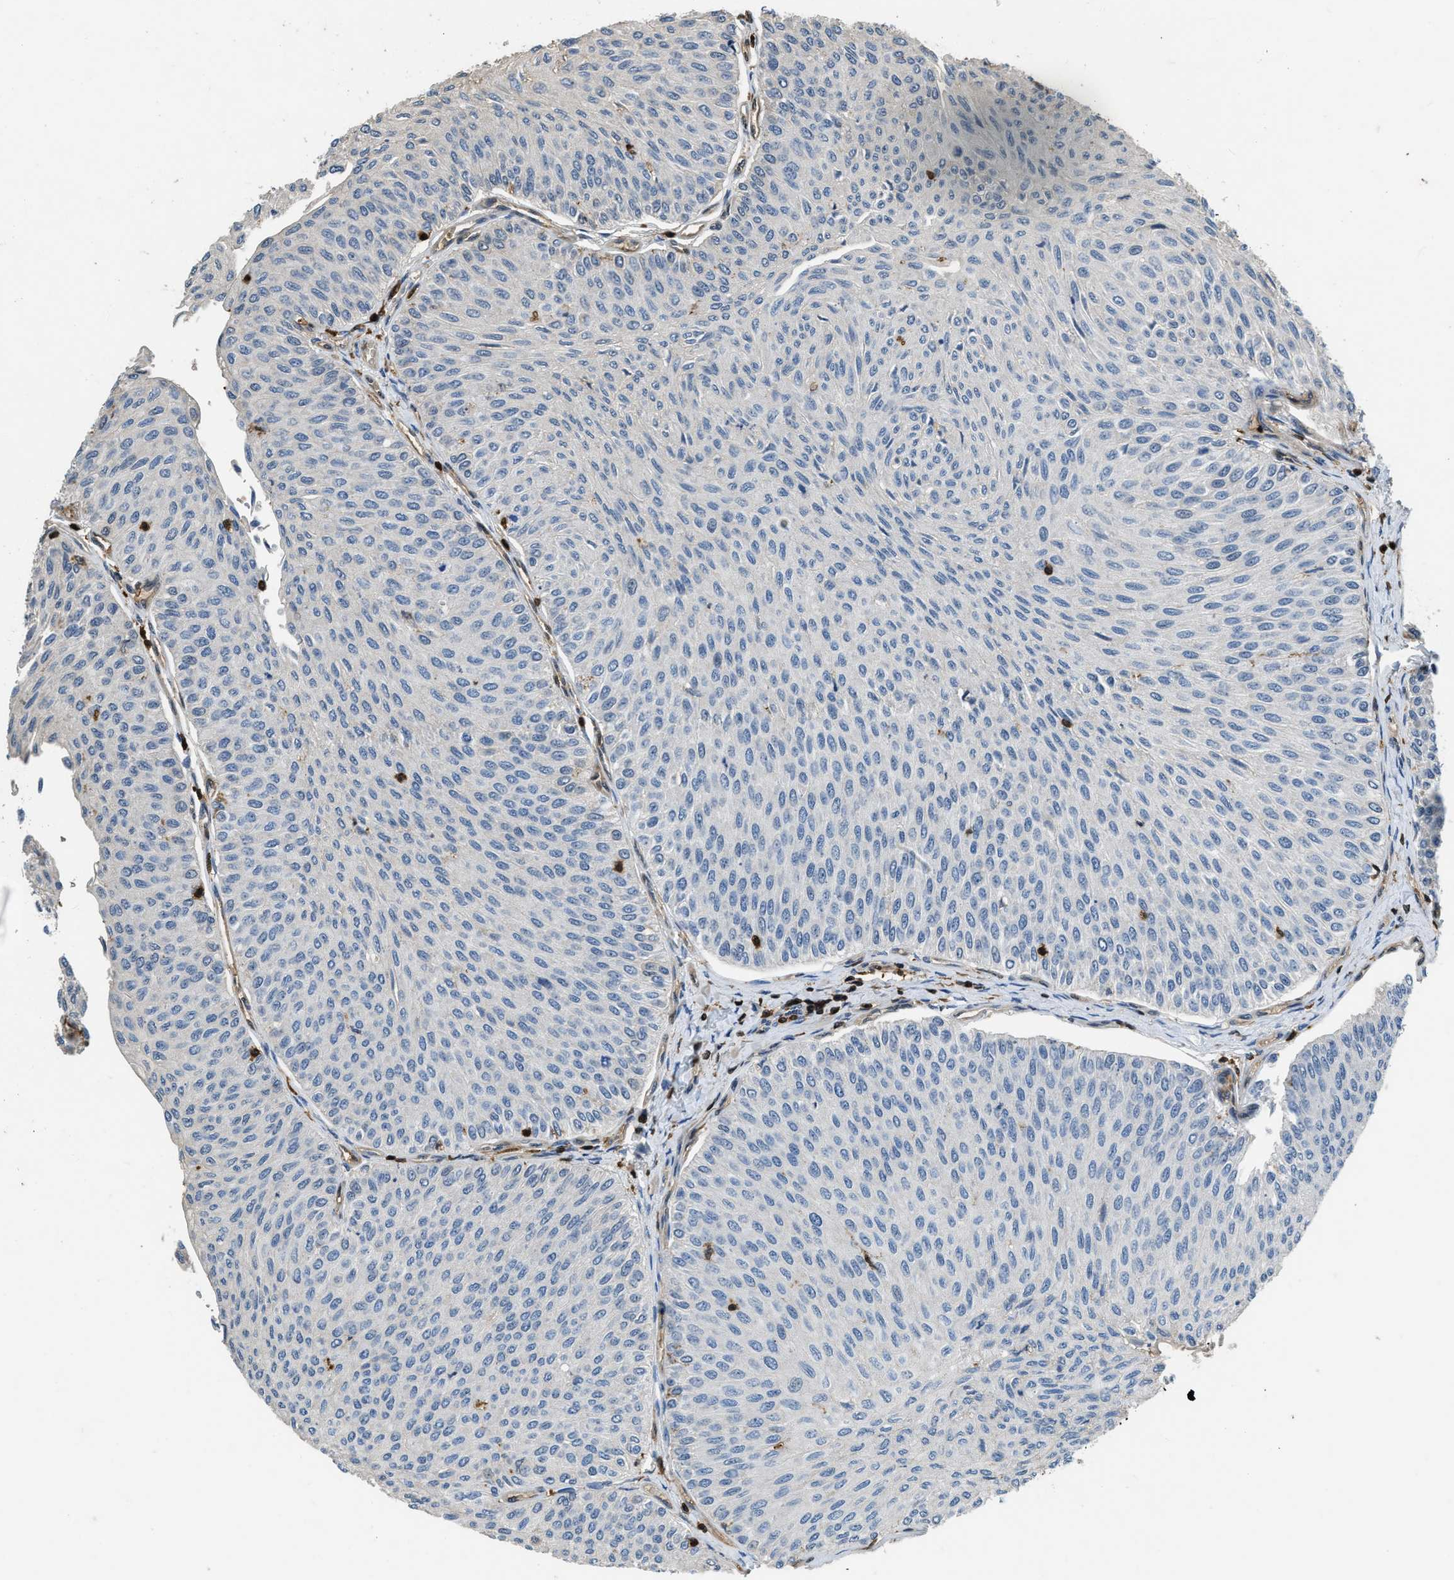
{"staining": {"intensity": "negative", "quantity": "none", "location": "none"}, "tissue": "urothelial cancer", "cell_type": "Tumor cells", "image_type": "cancer", "snomed": [{"axis": "morphology", "description": "Urothelial carcinoma, Low grade"}, {"axis": "topography", "description": "Urinary bladder"}], "caption": "A high-resolution micrograph shows immunohistochemistry staining of urothelial cancer, which displays no significant positivity in tumor cells.", "gene": "ARHGDIB", "patient": {"sex": "male", "age": 78}}